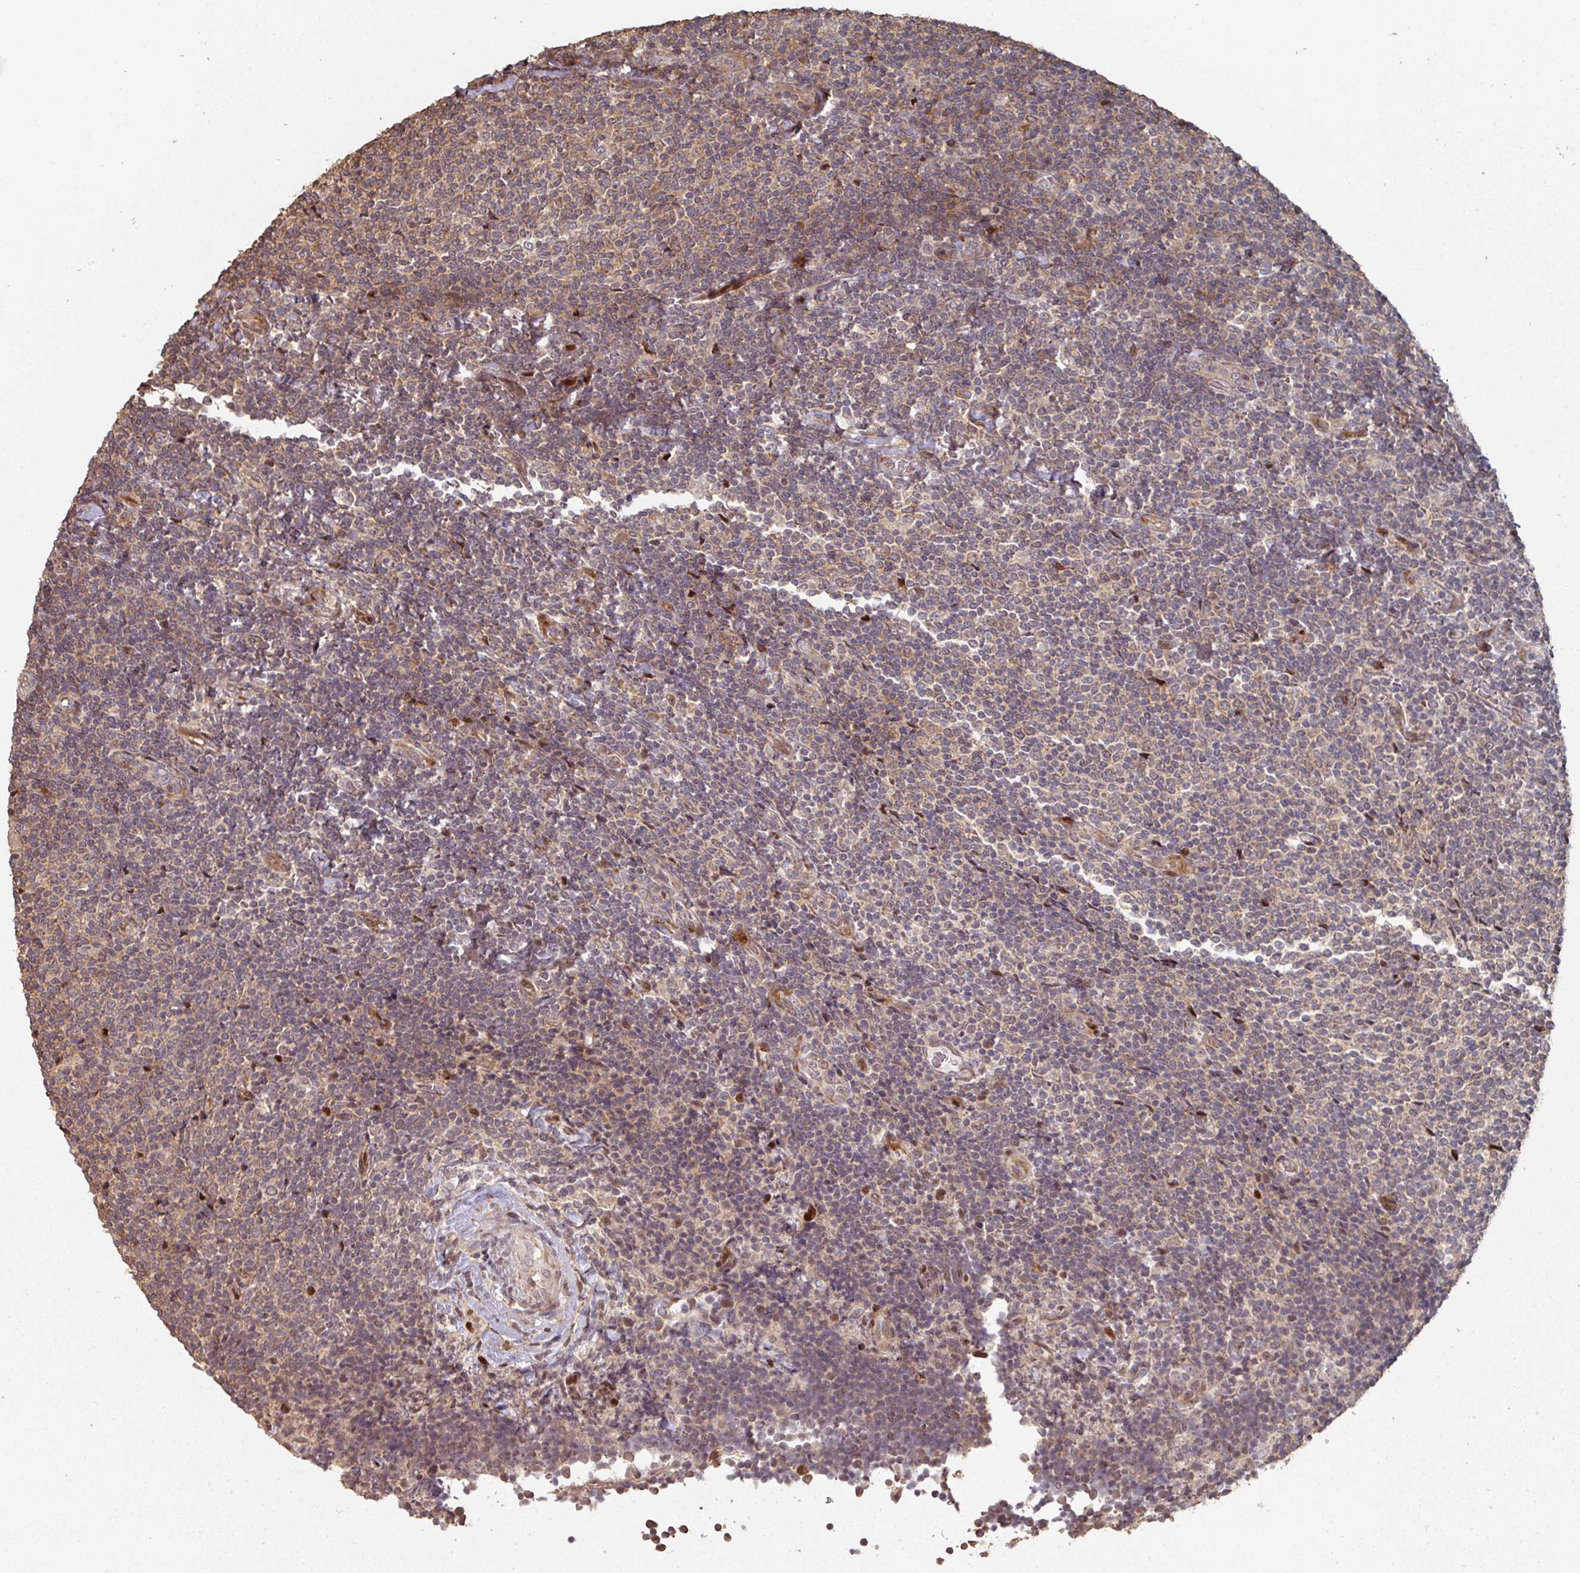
{"staining": {"intensity": "moderate", "quantity": "25%-75%", "location": "cytoplasmic/membranous"}, "tissue": "lymphoma", "cell_type": "Tumor cells", "image_type": "cancer", "snomed": [{"axis": "morphology", "description": "Malignant lymphoma, non-Hodgkin's type, Low grade"}, {"axis": "topography", "description": "Lymph node"}], "caption": "The histopathology image exhibits immunohistochemical staining of lymphoma. There is moderate cytoplasmic/membranous expression is seen in approximately 25%-75% of tumor cells.", "gene": "CA7", "patient": {"sex": "male", "age": 52}}